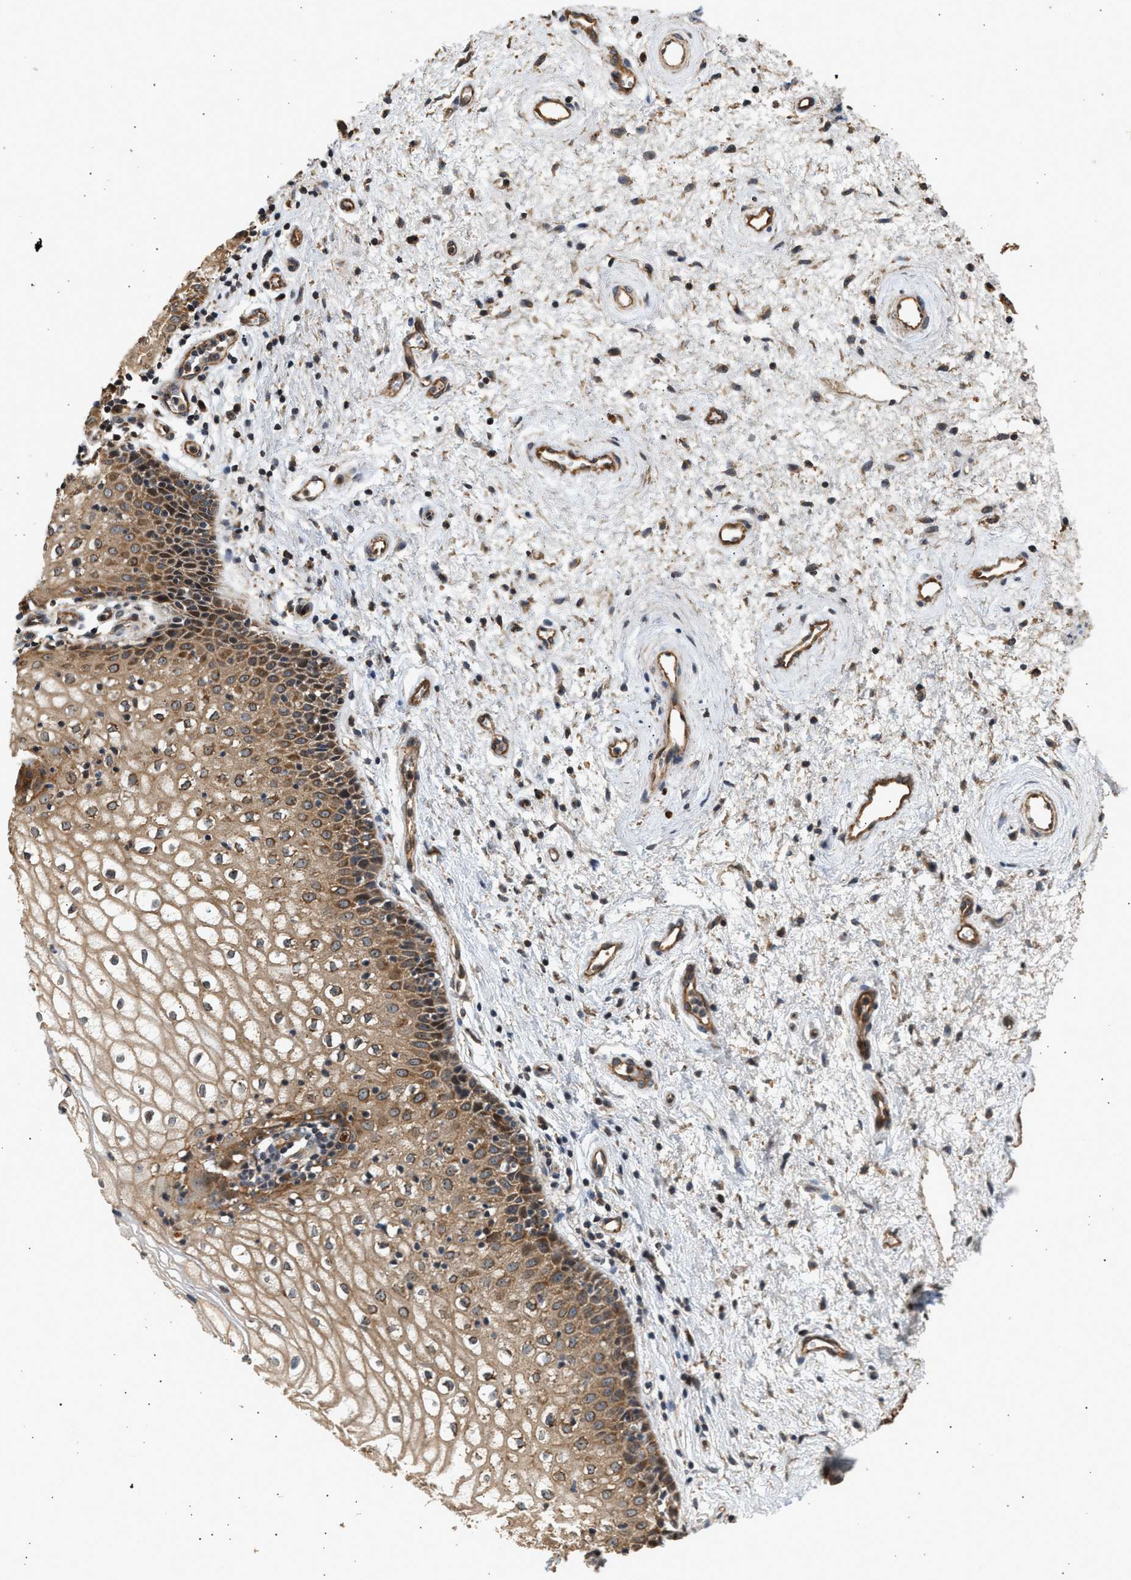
{"staining": {"intensity": "moderate", "quantity": ">75%", "location": "cytoplasmic/membranous"}, "tissue": "vagina", "cell_type": "Squamous epithelial cells", "image_type": "normal", "snomed": [{"axis": "morphology", "description": "Normal tissue, NOS"}, {"axis": "topography", "description": "Vagina"}], "caption": "Immunohistochemistry staining of unremarkable vagina, which demonstrates medium levels of moderate cytoplasmic/membranous staining in about >75% of squamous epithelial cells indicating moderate cytoplasmic/membranous protein positivity. The staining was performed using DAB (3,3'-diaminobenzidine) (brown) for protein detection and nuclei were counterstained in hematoxylin (blue).", "gene": "DUSP14", "patient": {"sex": "female", "age": 34}}